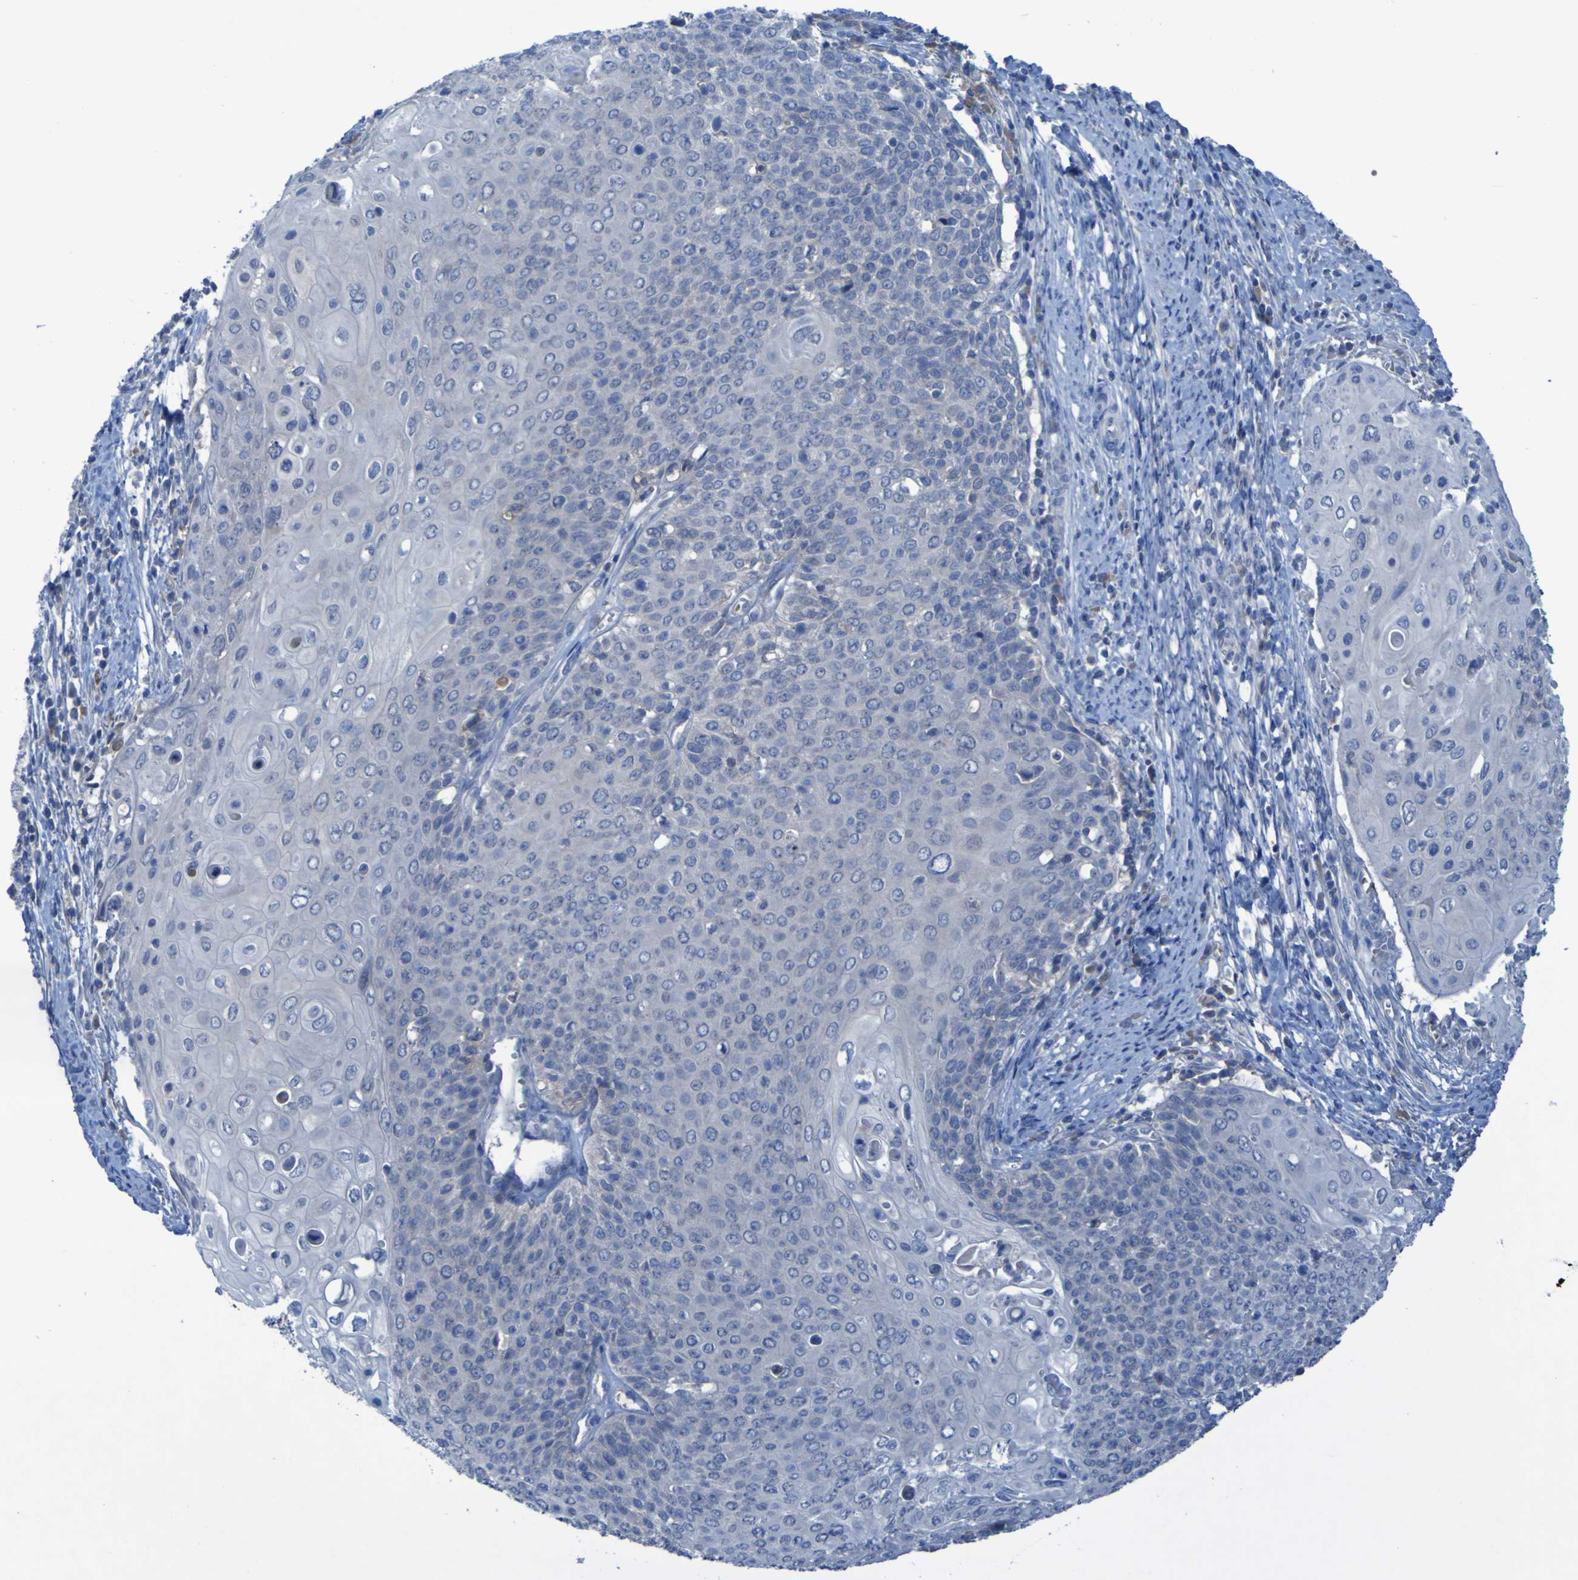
{"staining": {"intensity": "negative", "quantity": "none", "location": "none"}, "tissue": "cervical cancer", "cell_type": "Tumor cells", "image_type": "cancer", "snomed": [{"axis": "morphology", "description": "Squamous cell carcinoma, NOS"}, {"axis": "topography", "description": "Cervix"}], "caption": "Tumor cells show no significant protein staining in cervical squamous cell carcinoma.", "gene": "SGK2", "patient": {"sex": "female", "age": 39}}